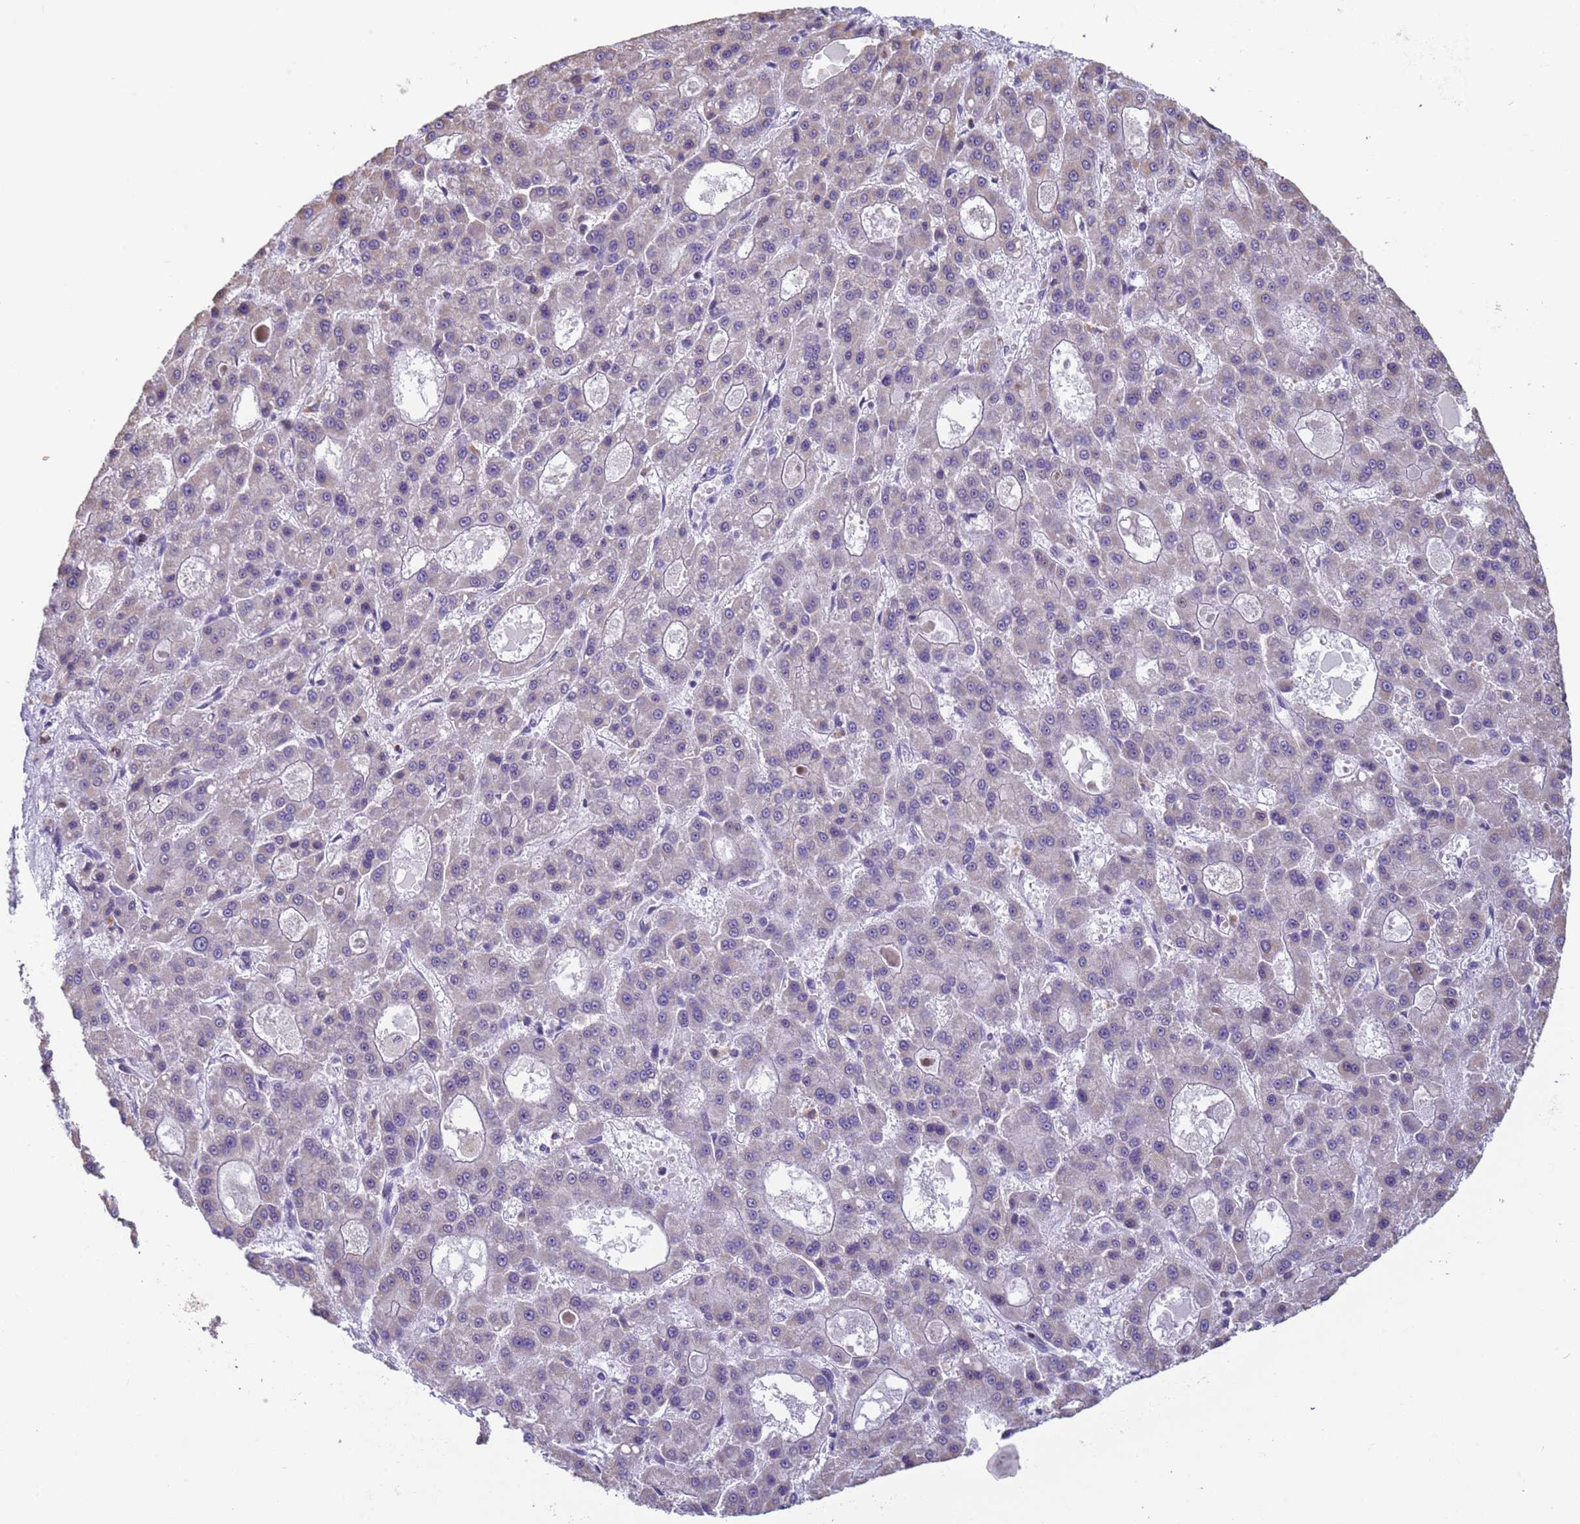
{"staining": {"intensity": "negative", "quantity": "none", "location": "none"}, "tissue": "liver cancer", "cell_type": "Tumor cells", "image_type": "cancer", "snomed": [{"axis": "morphology", "description": "Carcinoma, Hepatocellular, NOS"}, {"axis": "topography", "description": "Liver"}], "caption": "A high-resolution photomicrograph shows IHC staining of liver hepatocellular carcinoma, which reveals no significant staining in tumor cells.", "gene": "VWA3A", "patient": {"sex": "male", "age": 70}}